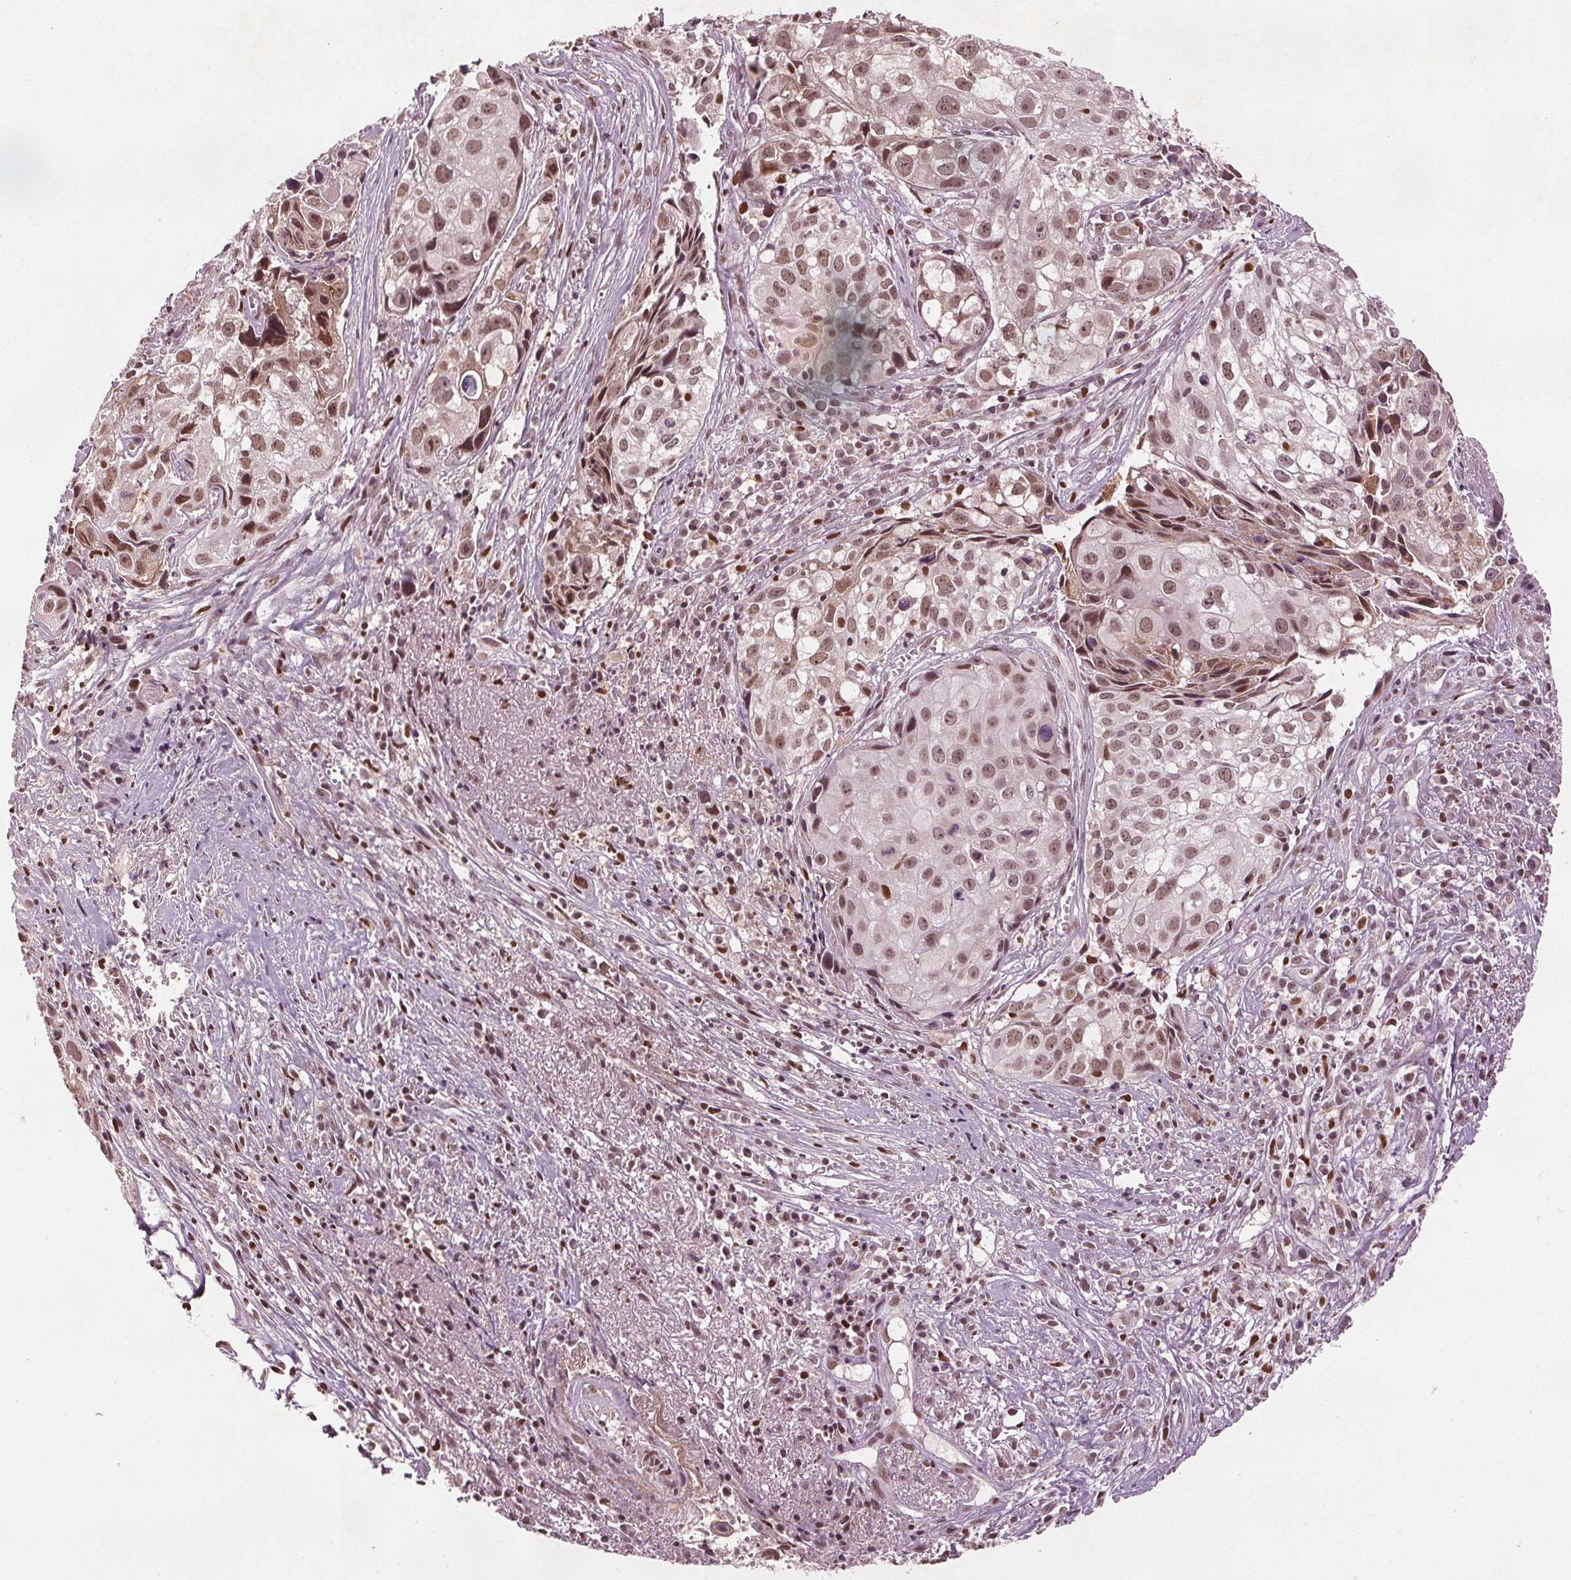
{"staining": {"intensity": "moderate", "quantity": ">75%", "location": "nuclear"}, "tissue": "cervical cancer", "cell_type": "Tumor cells", "image_type": "cancer", "snomed": [{"axis": "morphology", "description": "Squamous cell carcinoma, NOS"}, {"axis": "topography", "description": "Cervix"}], "caption": "Human squamous cell carcinoma (cervical) stained with a protein marker demonstrates moderate staining in tumor cells.", "gene": "DDX11", "patient": {"sex": "female", "age": 53}}